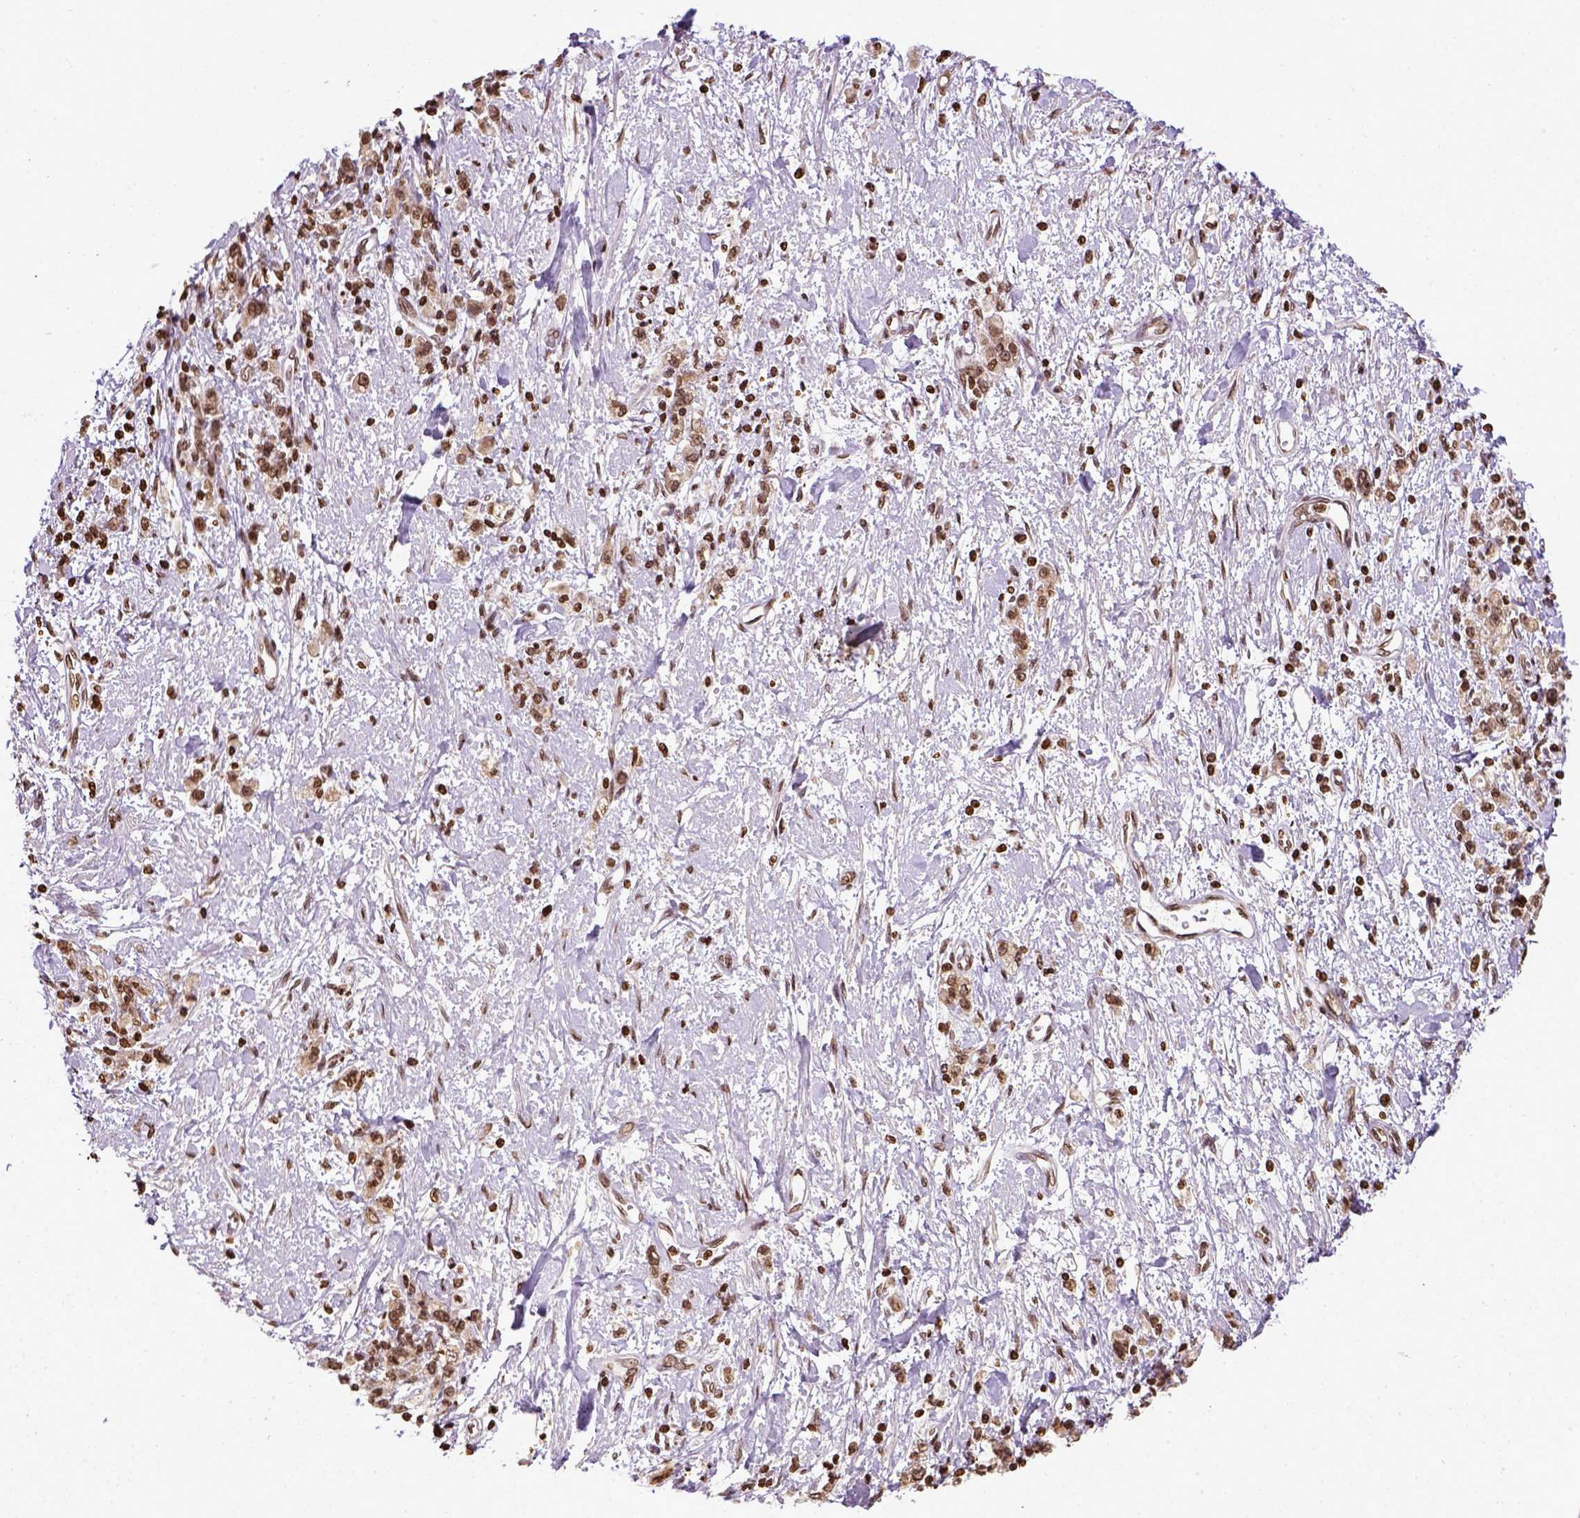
{"staining": {"intensity": "moderate", "quantity": ">75%", "location": "nuclear"}, "tissue": "stomach cancer", "cell_type": "Tumor cells", "image_type": "cancer", "snomed": [{"axis": "morphology", "description": "Adenocarcinoma, NOS"}, {"axis": "topography", "description": "Stomach"}], "caption": "About >75% of tumor cells in human adenocarcinoma (stomach) demonstrate moderate nuclear protein positivity as visualized by brown immunohistochemical staining.", "gene": "ZNF75D", "patient": {"sex": "male", "age": 77}}